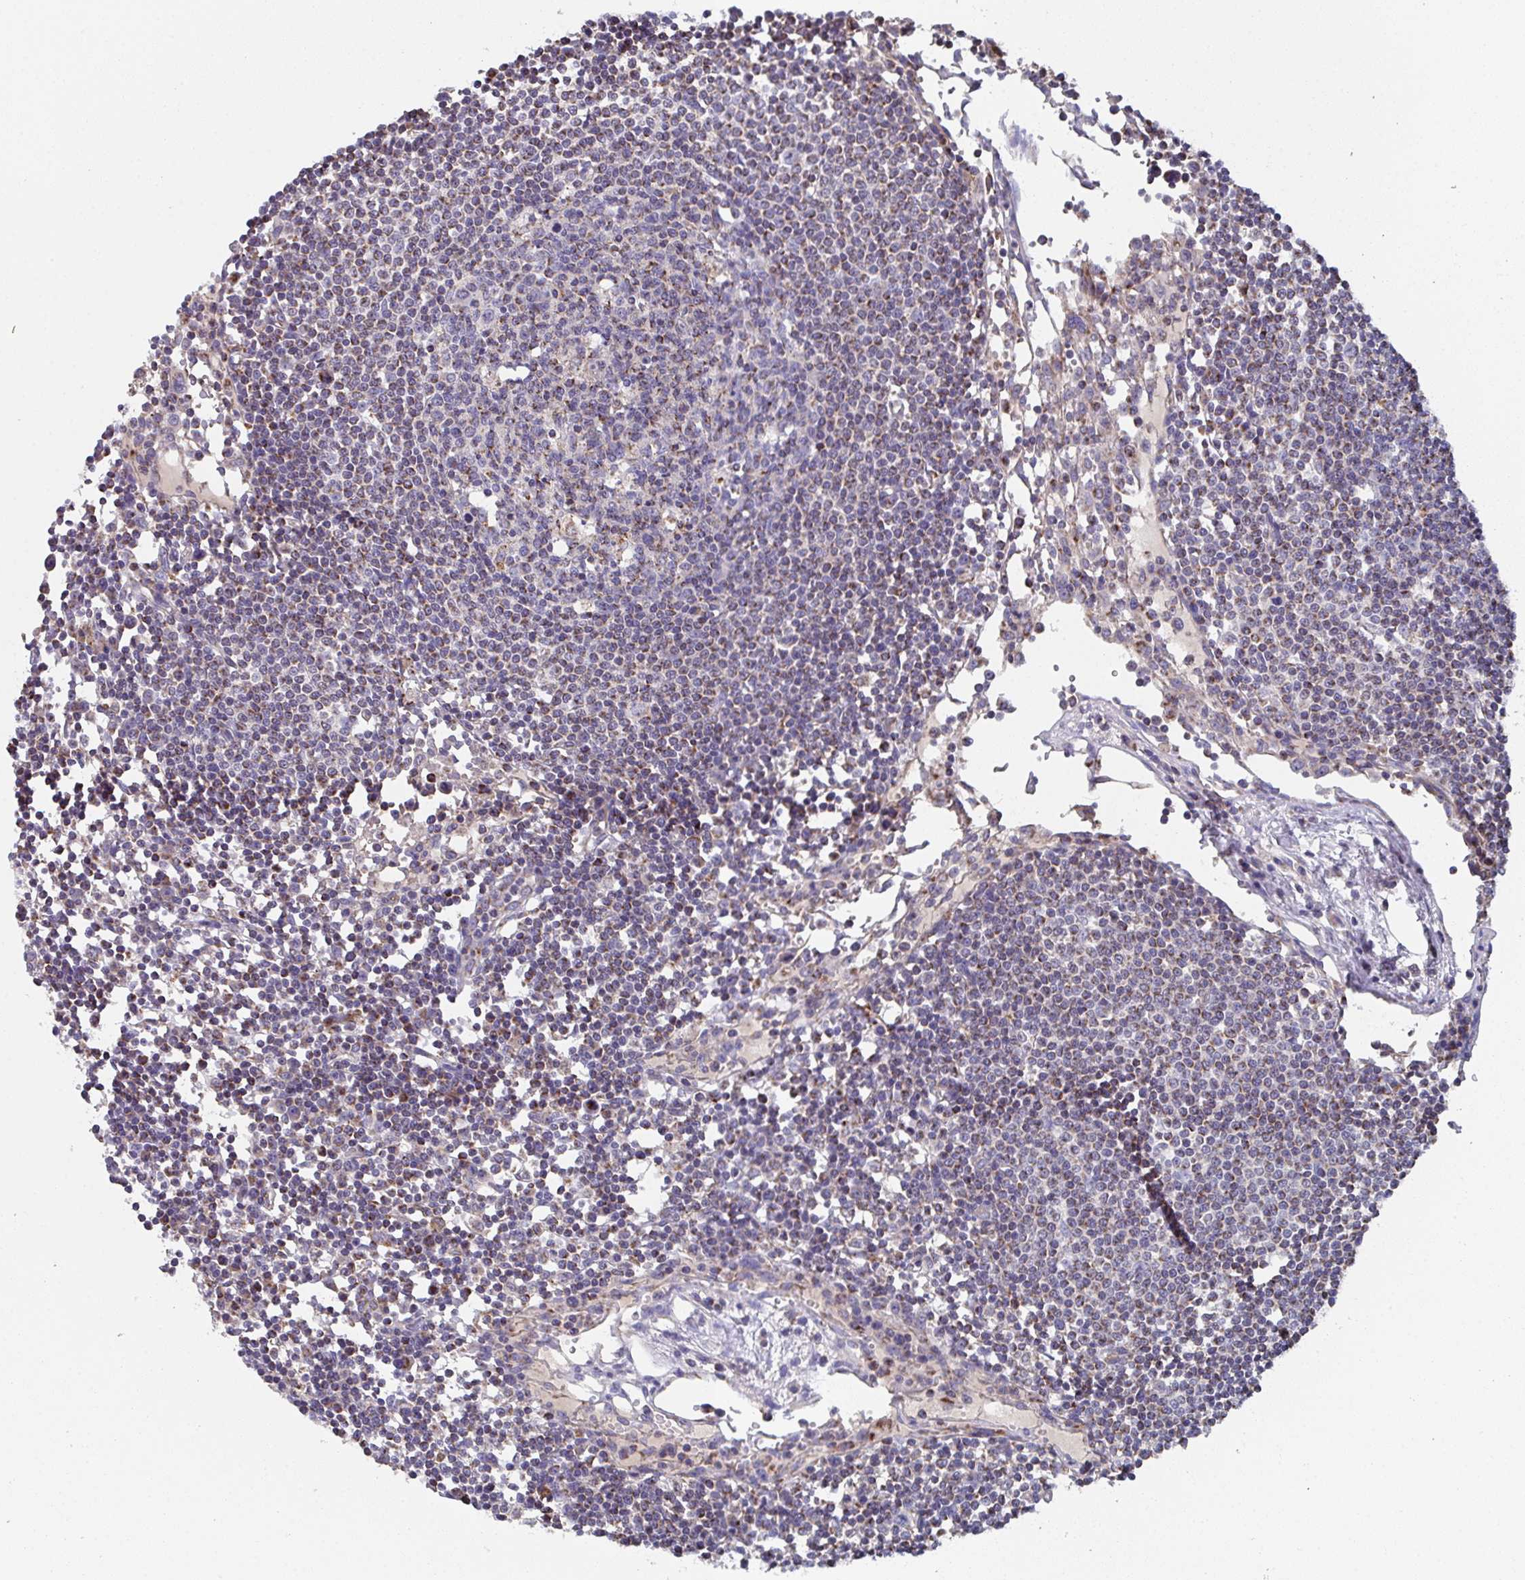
{"staining": {"intensity": "negative", "quantity": "none", "location": "none"}, "tissue": "lymph node", "cell_type": "Germinal center cells", "image_type": "normal", "snomed": [{"axis": "morphology", "description": "Normal tissue, NOS"}, {"axis": "topography", "description": "Lymph node"}], "caption": "A histopathology image of lymph node stained for a protein exhibits no brown staining in germinal center cells. The staining was performed using DAB to visualize the protein expression in brown, while the nuclei were stained in blue with hematoxylin (Magnification: 20x).", "gene": "MT", "patient": {"sex": "female", "age": 78}}